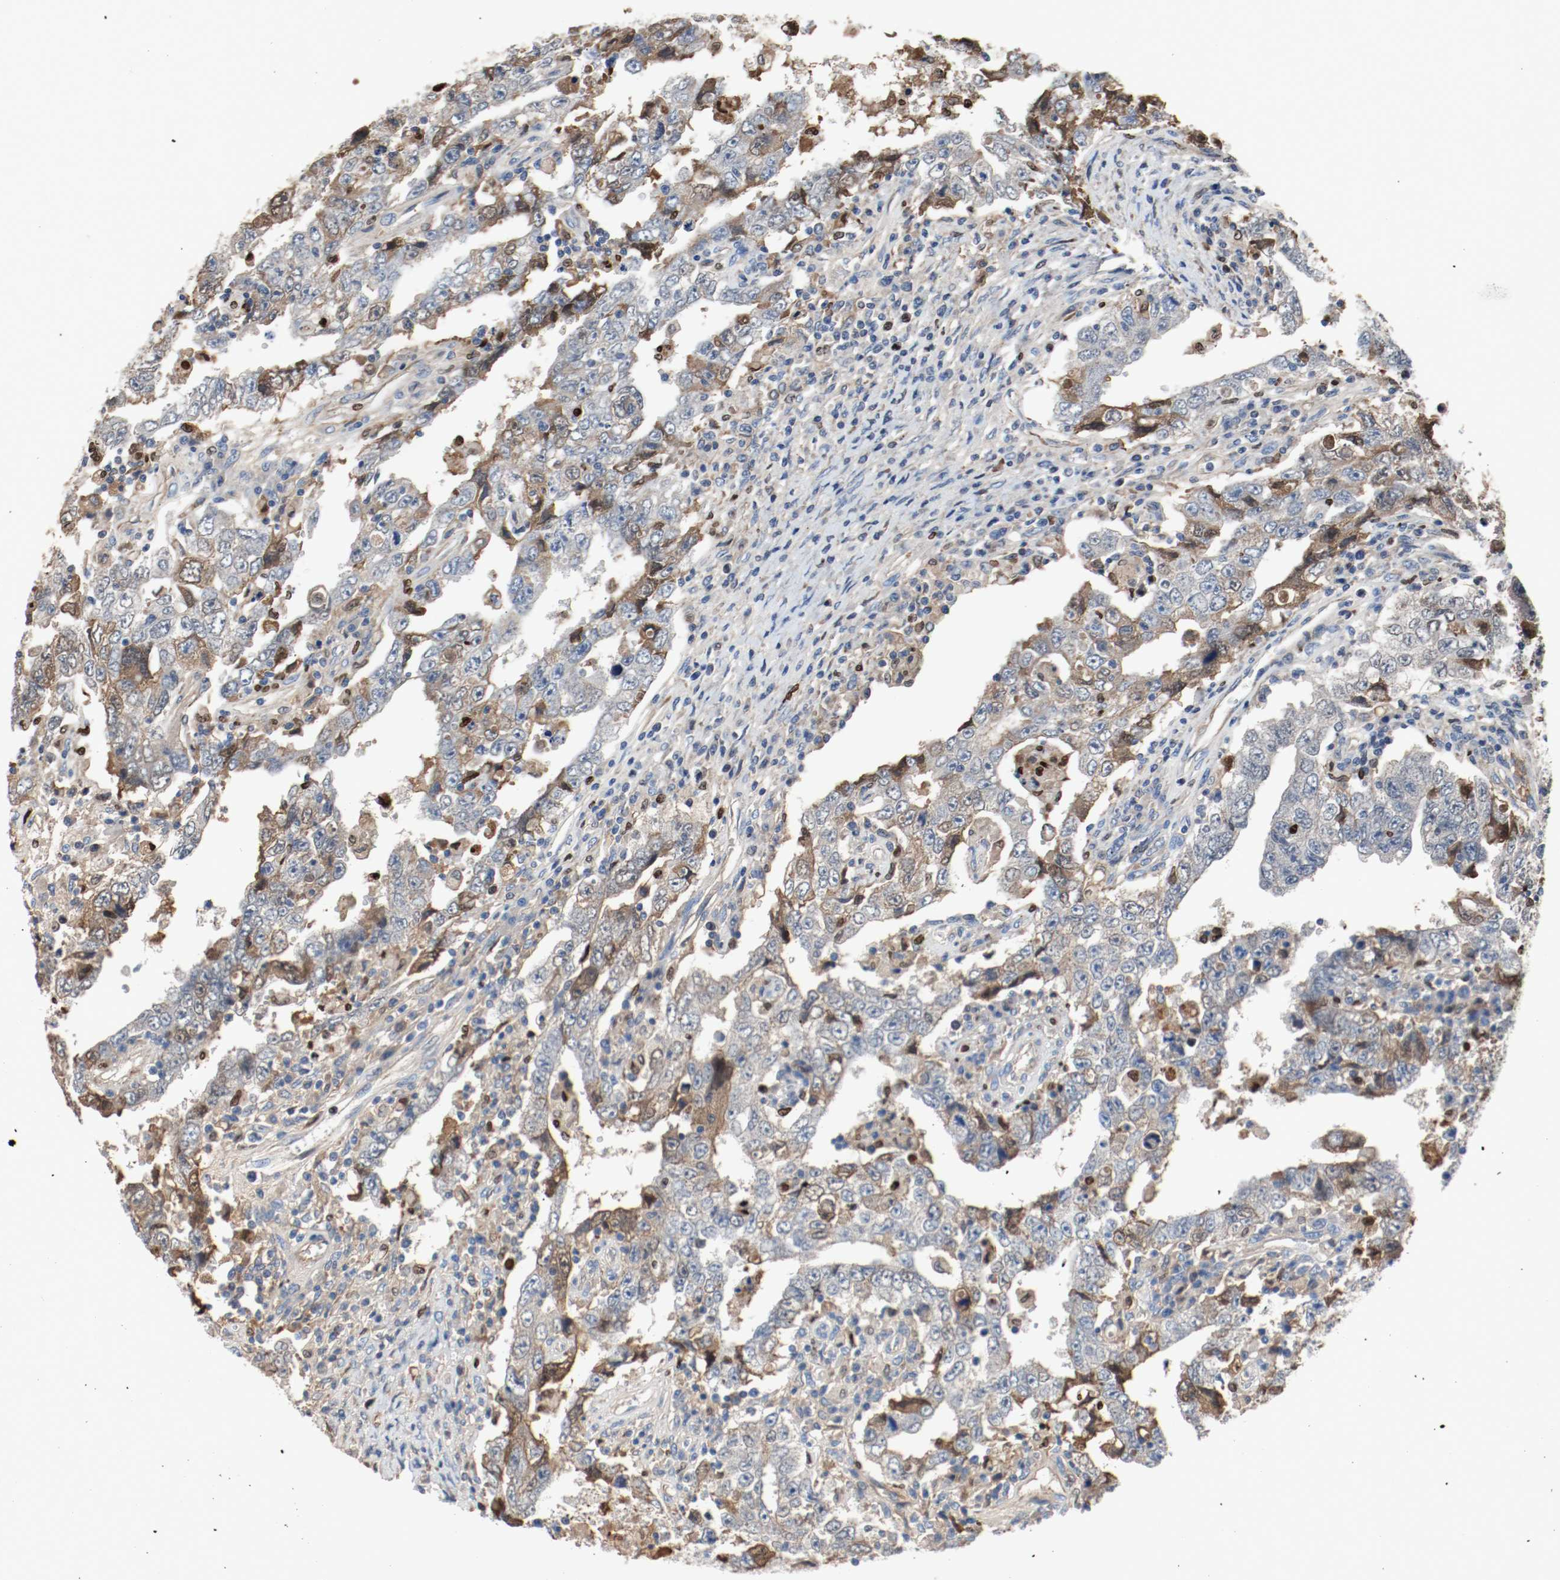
{"staining": {"intensity": "moderate", "quantity": "<25%", "location": "cytoplasmic/membranous"}, "tissue": "testis cancer", "cell_type": "Tumor cells", "image_type": "cancer", "snomed": [{"axis": "morphology", "description": "Carcinoma, Embryonal, NOS"}, {"axis": "topography", "description": "Testis"}], "caption": "Immunohistochemistry (IHC) image of human embryonal carcinoma (testis) stained for a protein (brown), which demonstrates low levels of moderate cytoplasmic/membranous positivity in about <25% of tumor cells.", "gene": "BLK", "patient": {"sex": "male", "age": 26}}